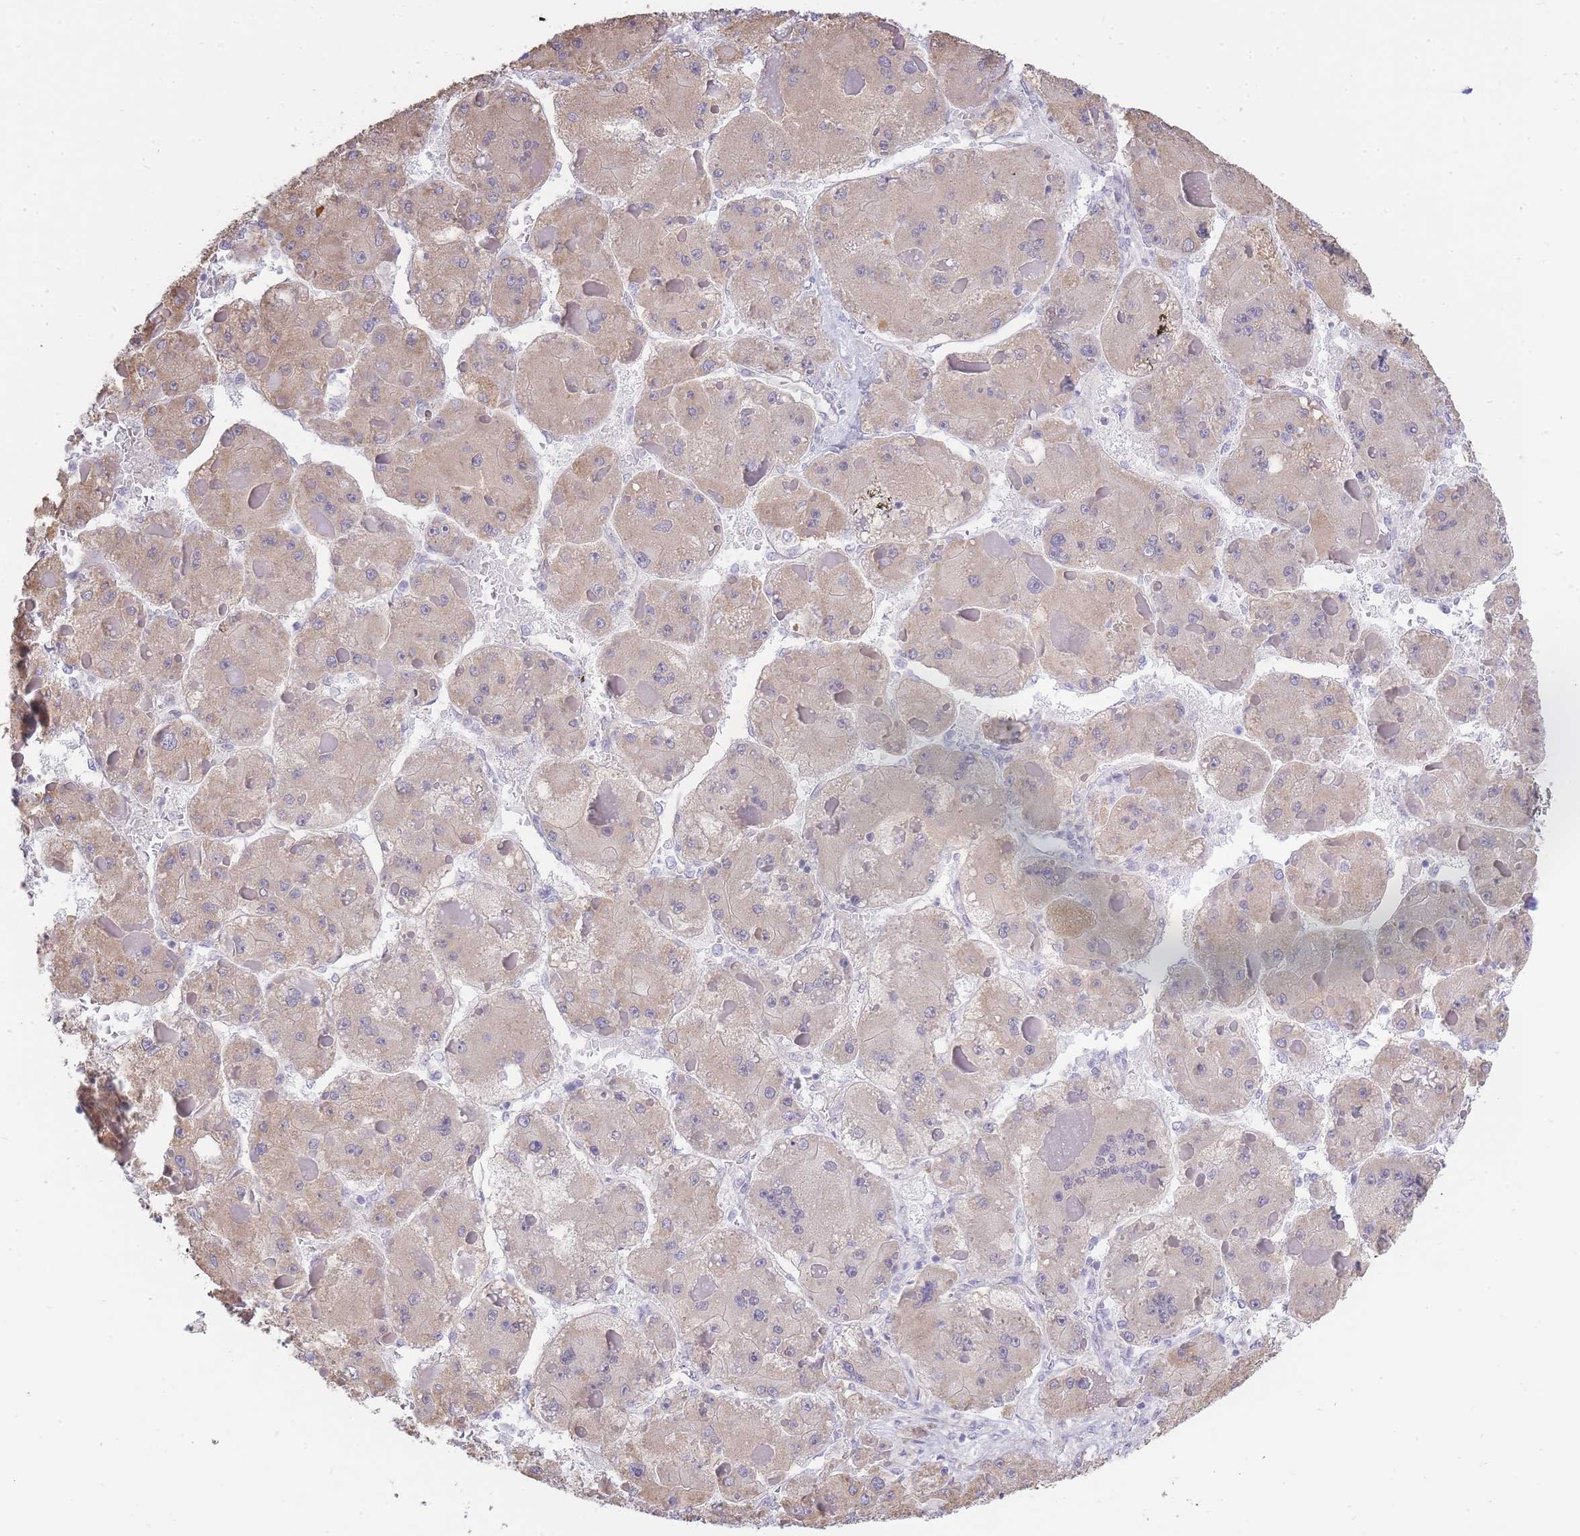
{"staining": {"intensity": "weak", "quantity": "<25%", "location": "cytoplasmic/membranous"}, "tissue": "liver cancer", "cell_type": "Tumor cells", "image_type": "cancer", "snomed": [{"axis": "morphology", "description": "Carcinoma, Hepatocellular, NOS"}, {"axis": "topography", "description": "Liver"}], "caption": "Human hepatocellular carcinoma (liver) stained for a protein using immunohistochemistry exhibits no expression in tumor cells.", "gene": "C19orf25", "patient": {"sex": "female", "age": 73}}